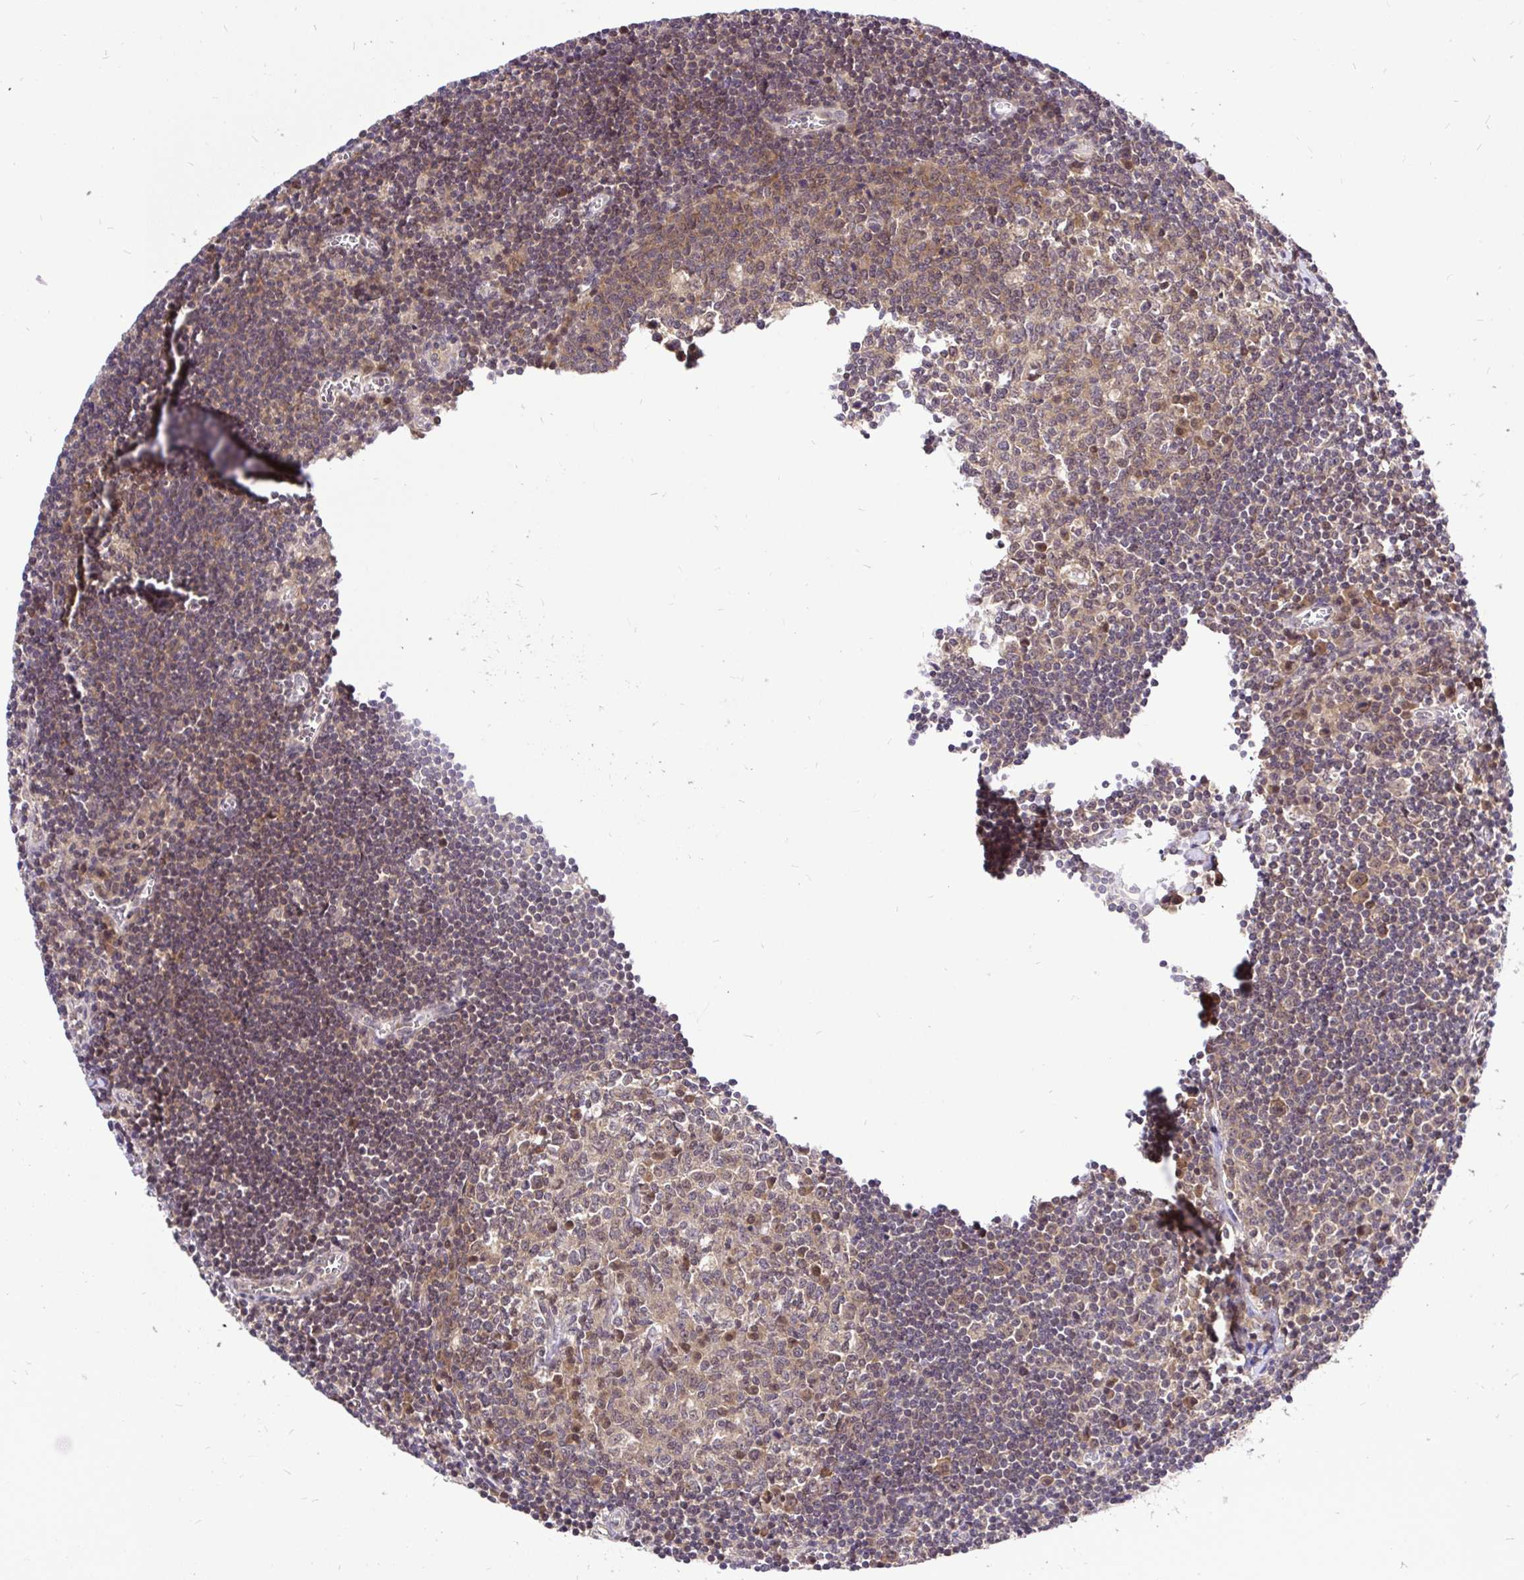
{"staining": {"intensity": "moderate", "quantity": "<25%", "location": "cytoplasmic/membranous,nuclear"}, "tissue": "lymph node", "cell_type": "Germinal center cells", "image_type": "normal", "snomed": [{"axis": "morphology", "description": "Normal tissue, NOS"}, {"axis": "topography", "description": "Lymph node"}], "caption": "The immunohistochemical stain labels moderate cytoplasmic/membranous,nuclear expression in germinal center cells of unremarkable lymph node. The protein of interest is stained brown, and the nuclei are stained in blue (DAB (3,3'-diaminobenzidine) IHC with brightfield microscopy, high magnification).", "gene": "UBE2M", "patient": {"sex": "male", "age": 67}}